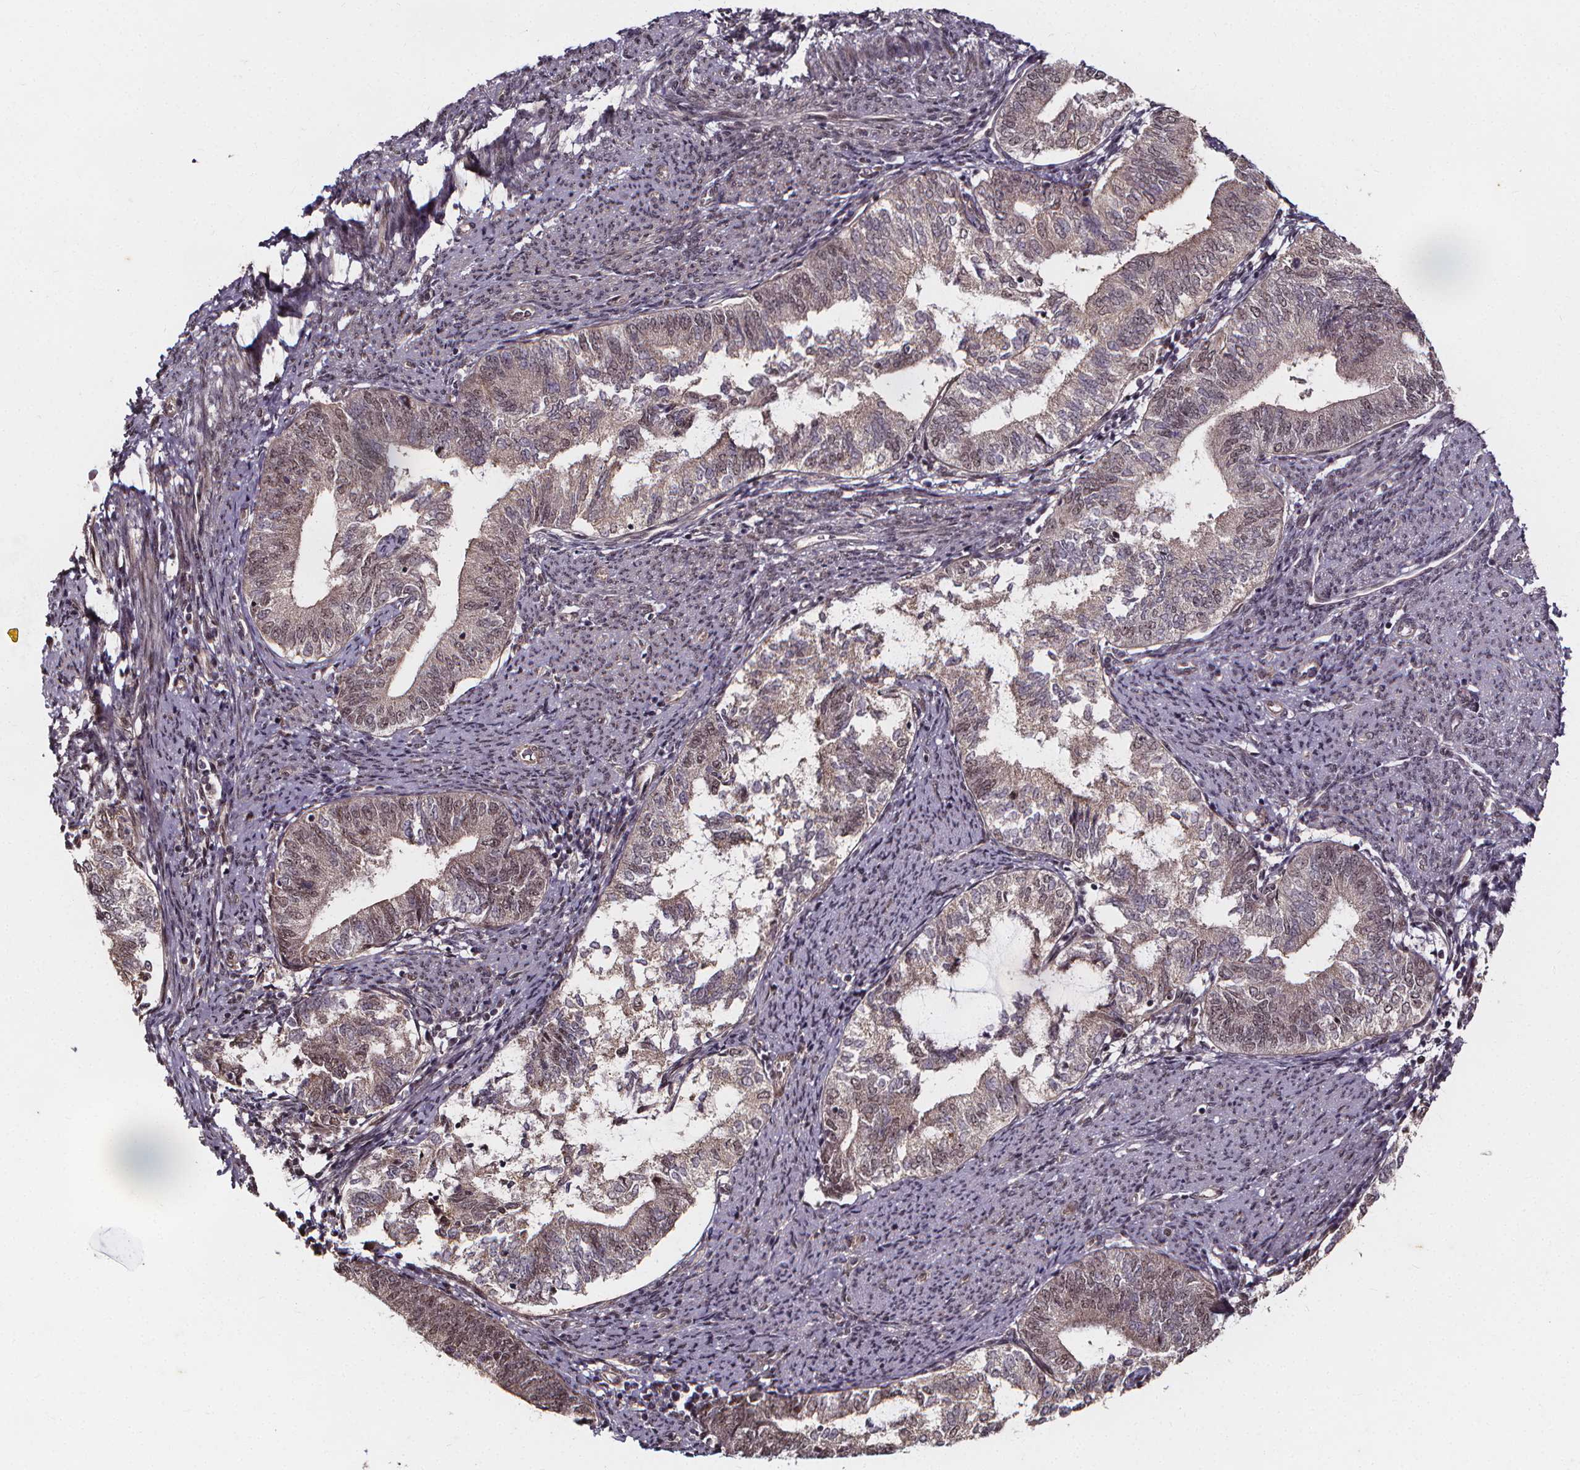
{"staining": {"intensity": "weak", "quantity": "<25%", "location": "cytoplasmic/membranous,nuclear"}, "tissue": "endometrial cancer", "cell_type": "Tumor cells", "image_type": "cancer", "snomed": [{"axis": "morphology", "description": "Adenocarcinoma, NOS"}, {"axis": "topography", "description": "Endometrium"}], "caption": "Immunohistochemistry (IHC) of human endometrial adenocarcinoma reveals no staining in tumor cells.", "gene": "DDIT3", "patient": {"sex": "female", "age": 65}}